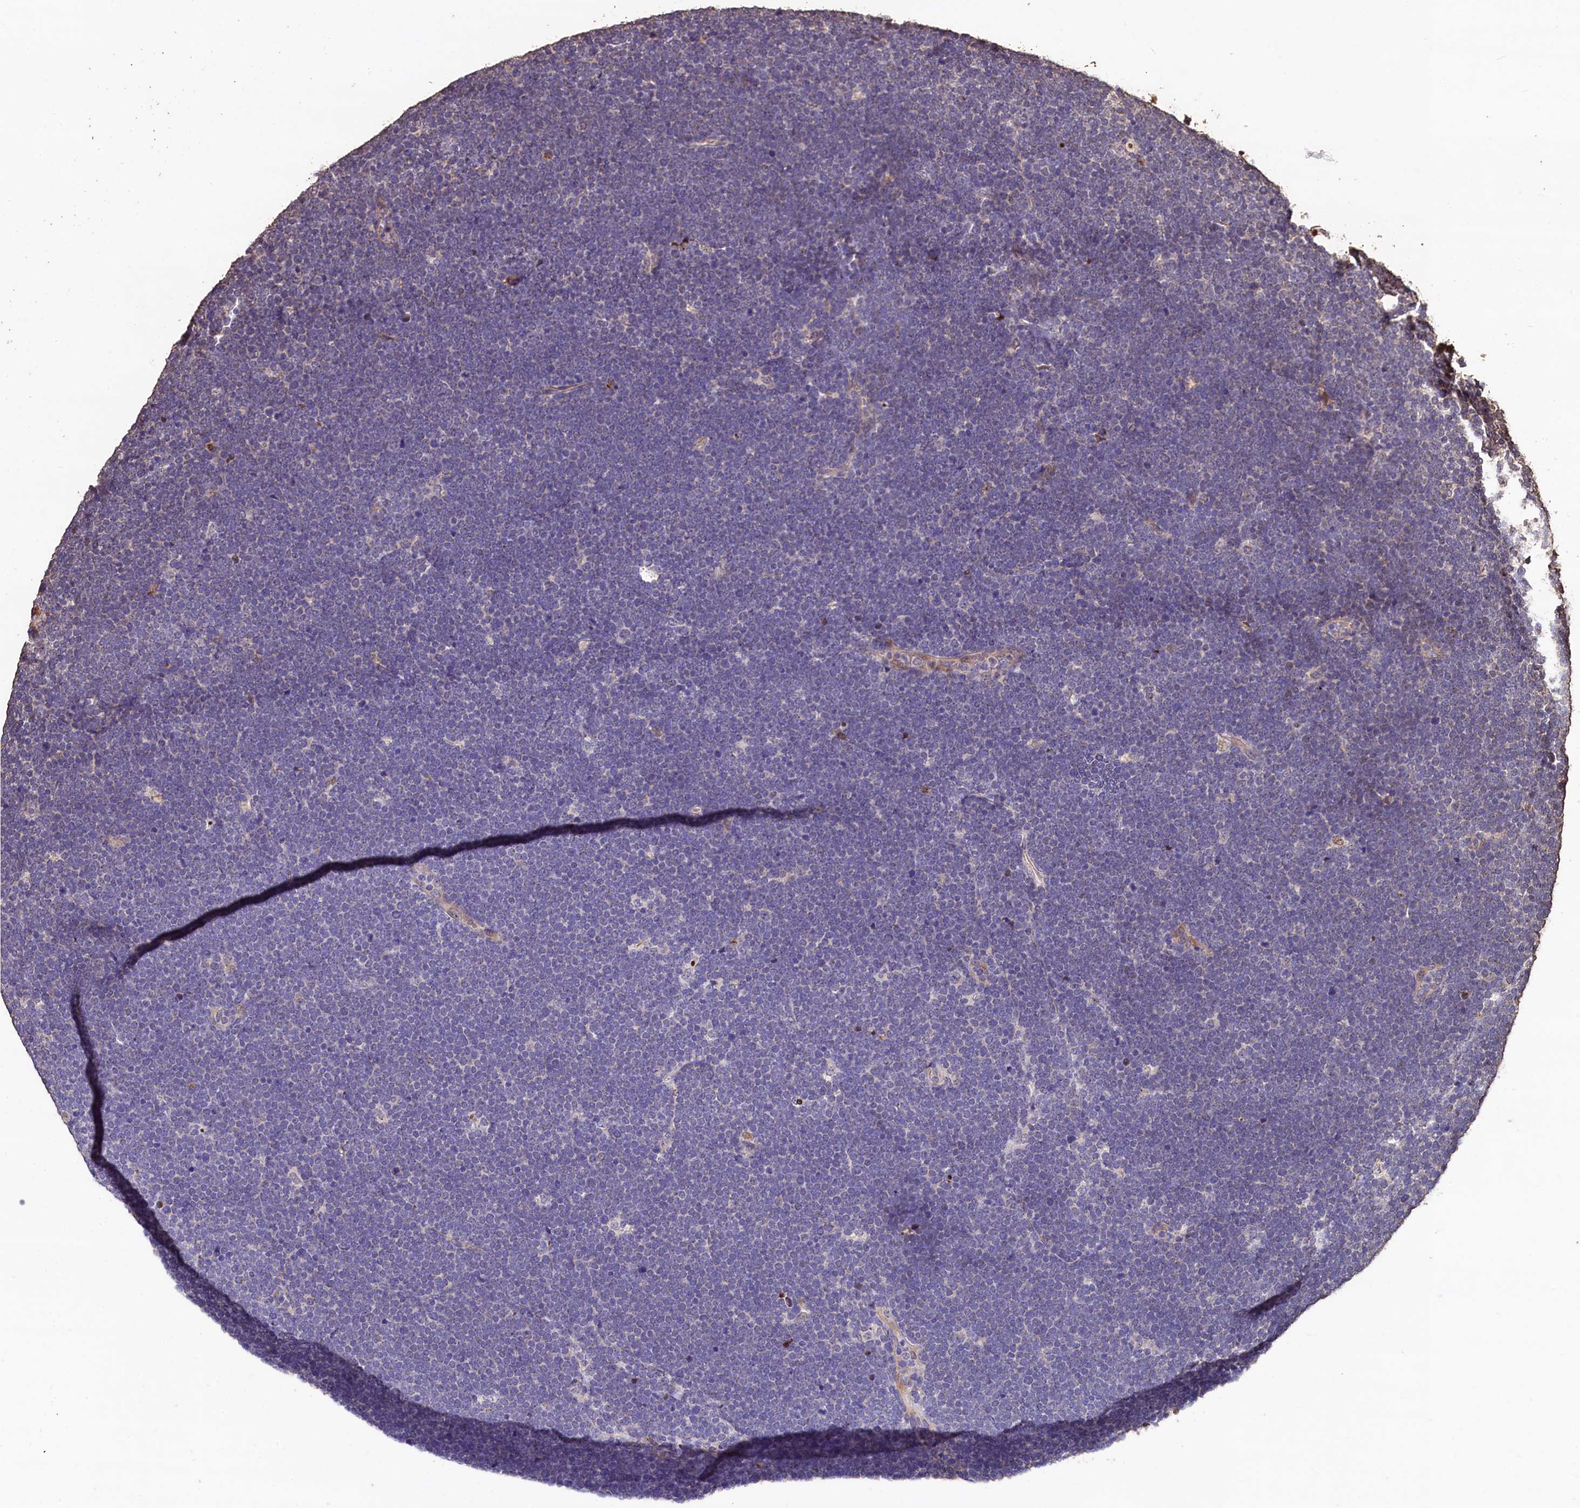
{"staining": {"intensity": "weak", "quantity": "<25%", "location": "cytoplasmic/membranous"}, "tissue": "lymphoma", "cell_type": "Tumor cells", "image_type": "cancer", "snomed": [{"axis": "morphology", "description": "Malignant lymphoma, non-Hodgkin's type, High grade"}, {"axis": "topography", "description": "Lymph node"}], "caption": "An immunohistochemistry (IHC) photomicrograph of lymphoma is shown. There is no staining in tumor cells of lymphoma.", "gene": "LSM4", "patient": {"sex": "male", "age": 13}}